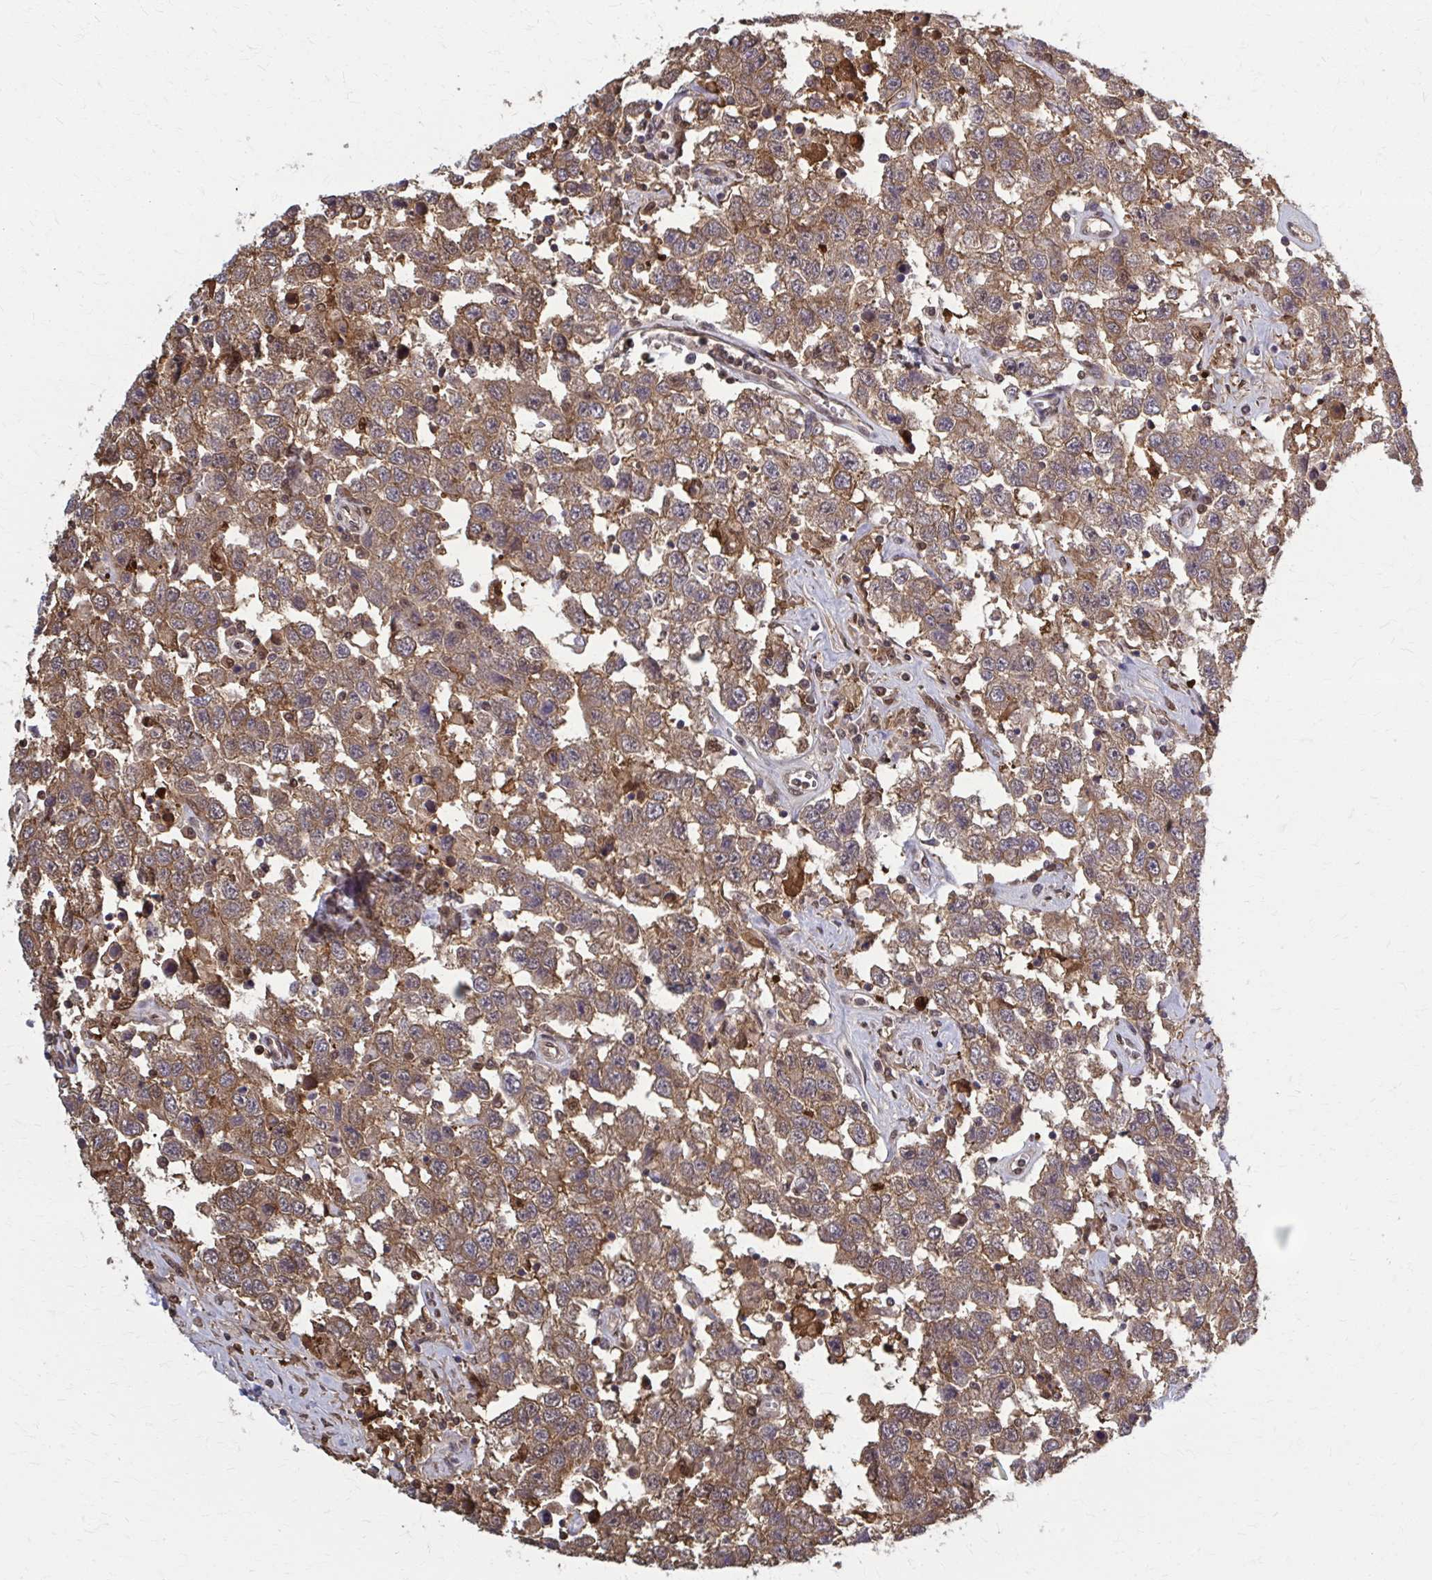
{"staining": {"intensity": "moderate", "quantity": ">75%", "location": "cytoplasmic/membranous"}, "tissue": "testis cancer", "cell_type": "Tumor cells", "image_type": "cancer", "snomed": [{"axis": "morphology", "description": "Seminoma, NOS"}, {"axis": "topography", "description": "Testis"}], "caption": "This is a histology image of immunohistochemistry (IHC) staining of seminoma (testis), which shows moderate staining in the cytoplasmic/membranous of tumor cells.", "gene": "MDH1", "patient": {"sex": "male", "age": 41}}